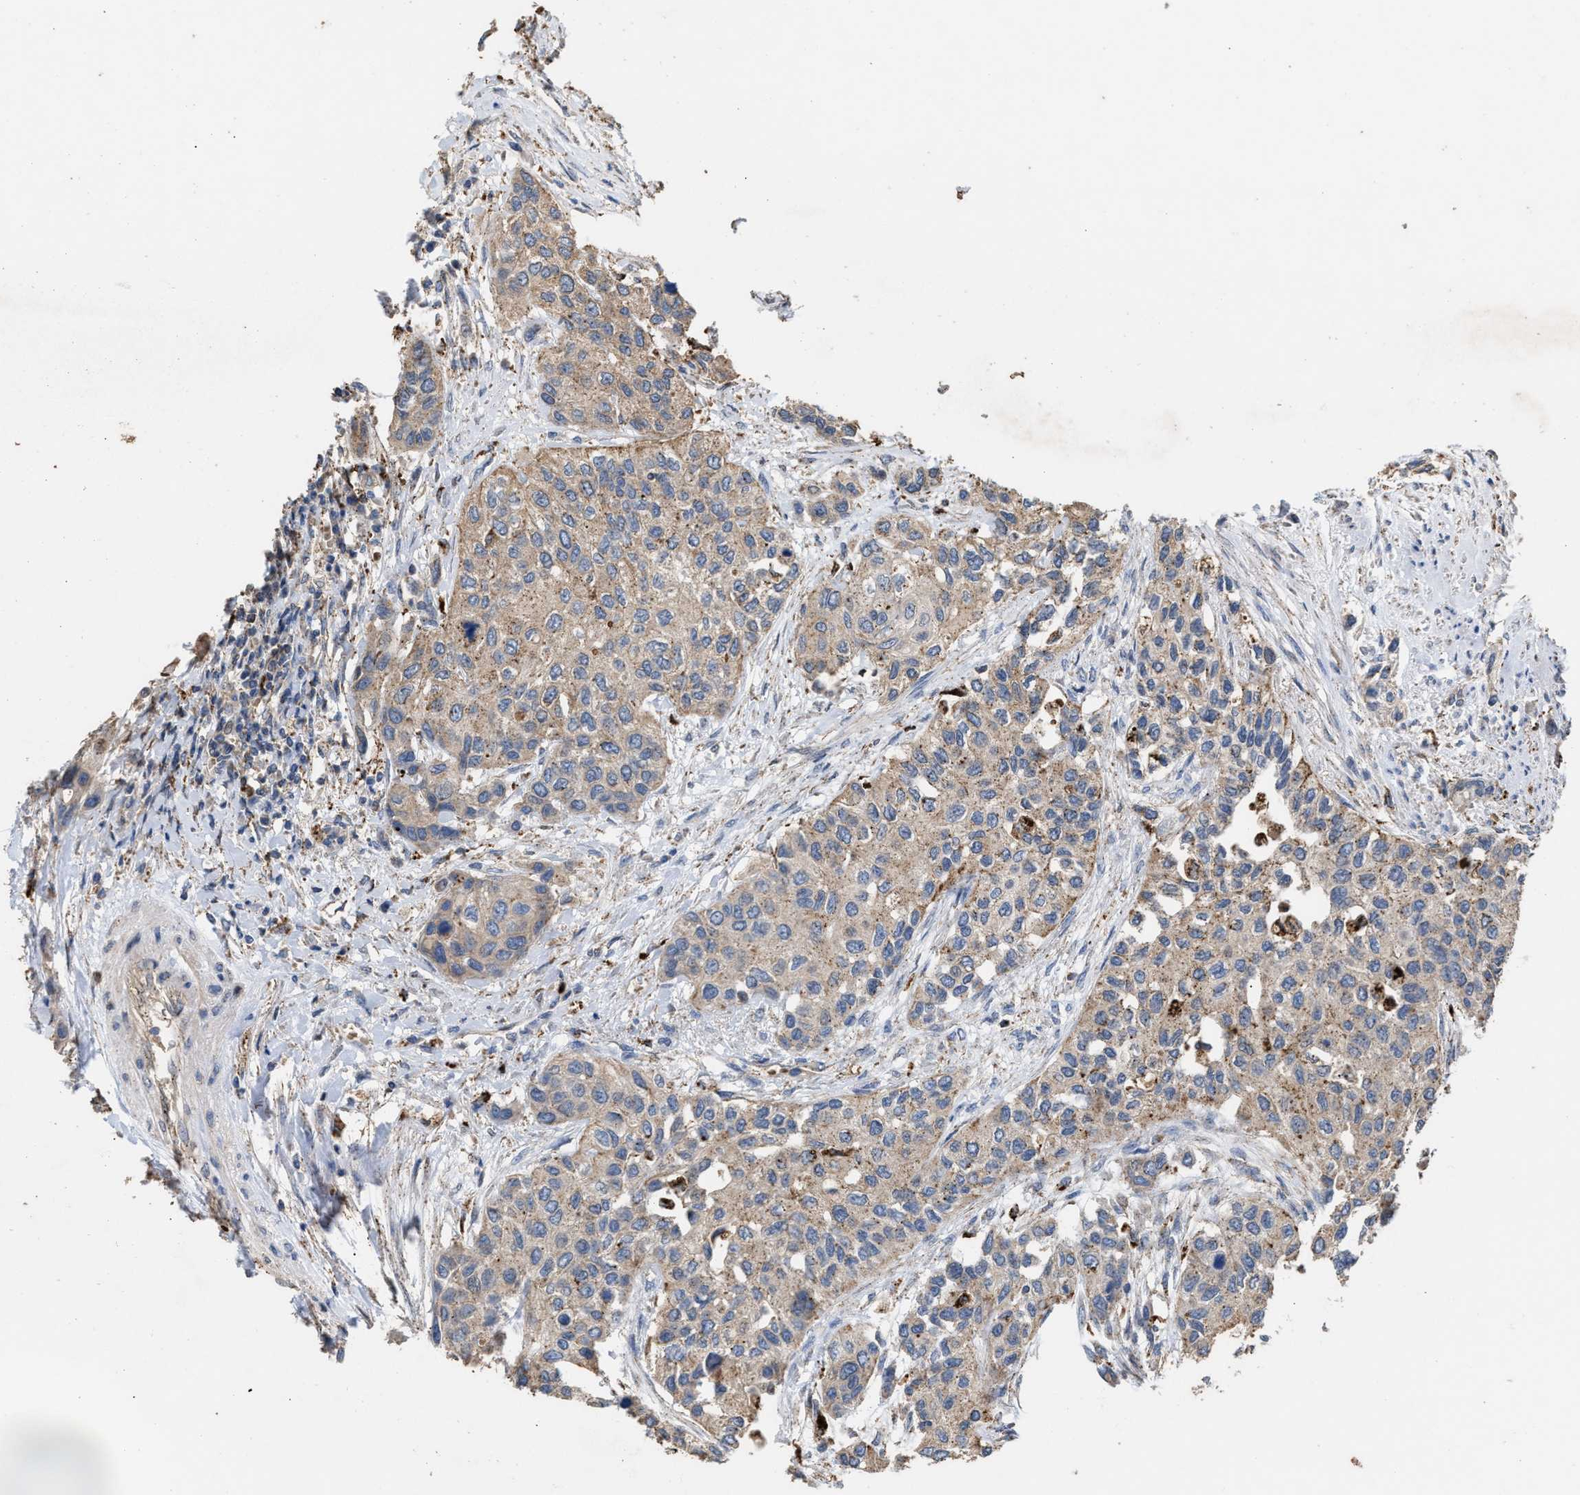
{"staining": {"intensity": "weak", "quantity": ">75%", "location": "cytoplasmic/membranous"}, "tissue": "urothelial cancer", "cell_type": "Tumor cells", "image_type": "cancer", "snomed": [{"axis": "morphology", "description": "Urothelial carcinoma, High grade"}, {"axis": "topography", "description": "Urinary bladder"}], "caption": "The histopathology image exhibits immunohistochemical staining of urothelial cancer. There is weak cytoplasmic/membranous positivity is appreciated in about >75% of tumor cells.", "gene": "ELMO3", "patient": {"sex": "female", "age": 56}}